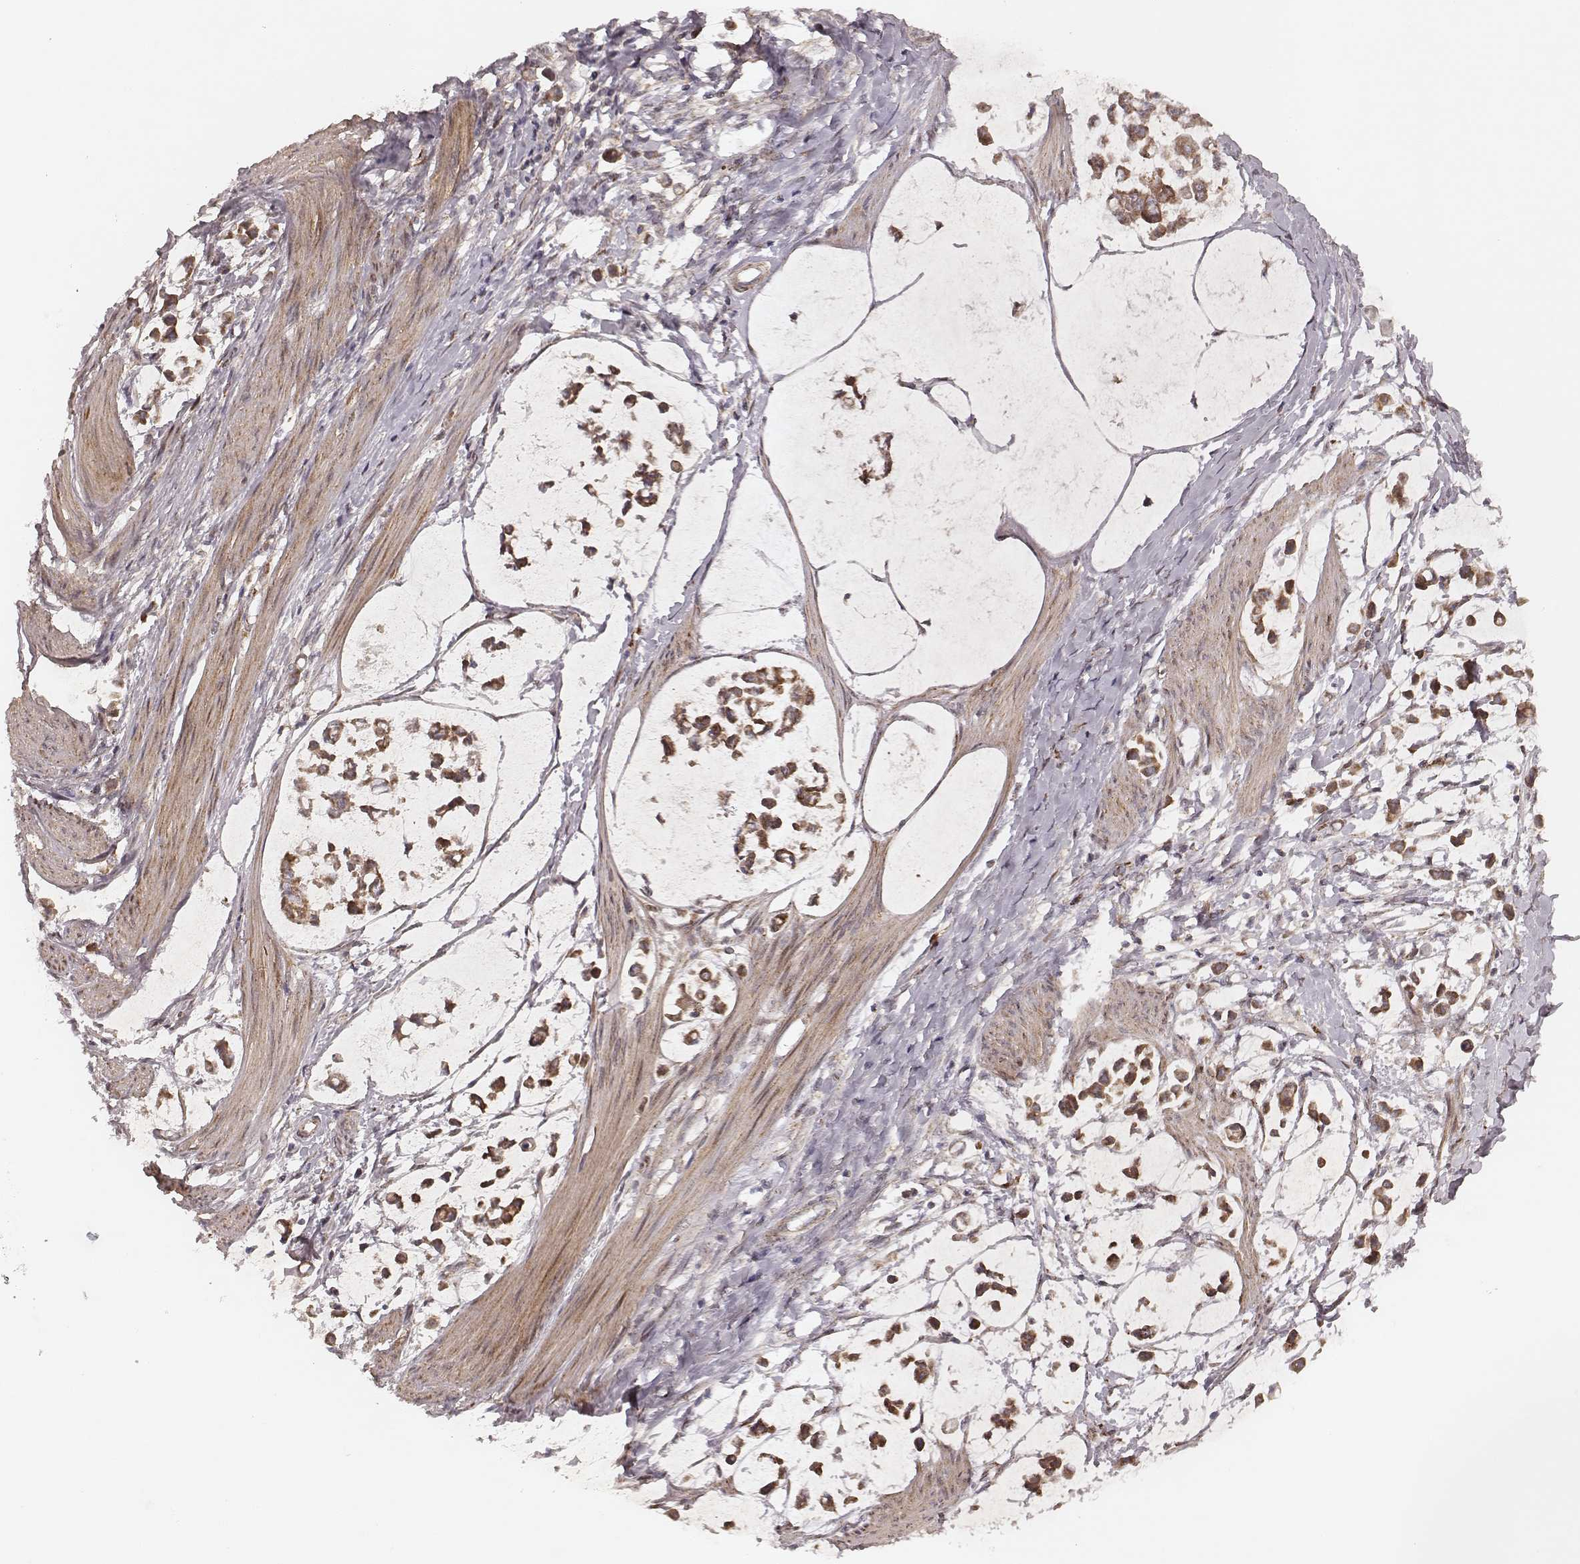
{"staining": {"intensity": "strong", "quantity": ">75%", "location": "cytoplasmic/membranous"}, "tissue": "stomach cancer", "cell_type": "Tumor cells", "image_type": "cancer", "snomed": [{"axis": "morphology", "description": "Adenocarcinoma, NOS"}, {"axis": "topography", "description": "Stomach"}], "caption": "Adenocarcinoma (stomach) stained with DAB (3,3'-diaminobenzidine) IHC reveals high levels of strong cytoplasmic/membranous expression in approximately >75% of tumor cells.", "gene": "NDUFA7", "patient": {"sex": "male", "age": 82}}